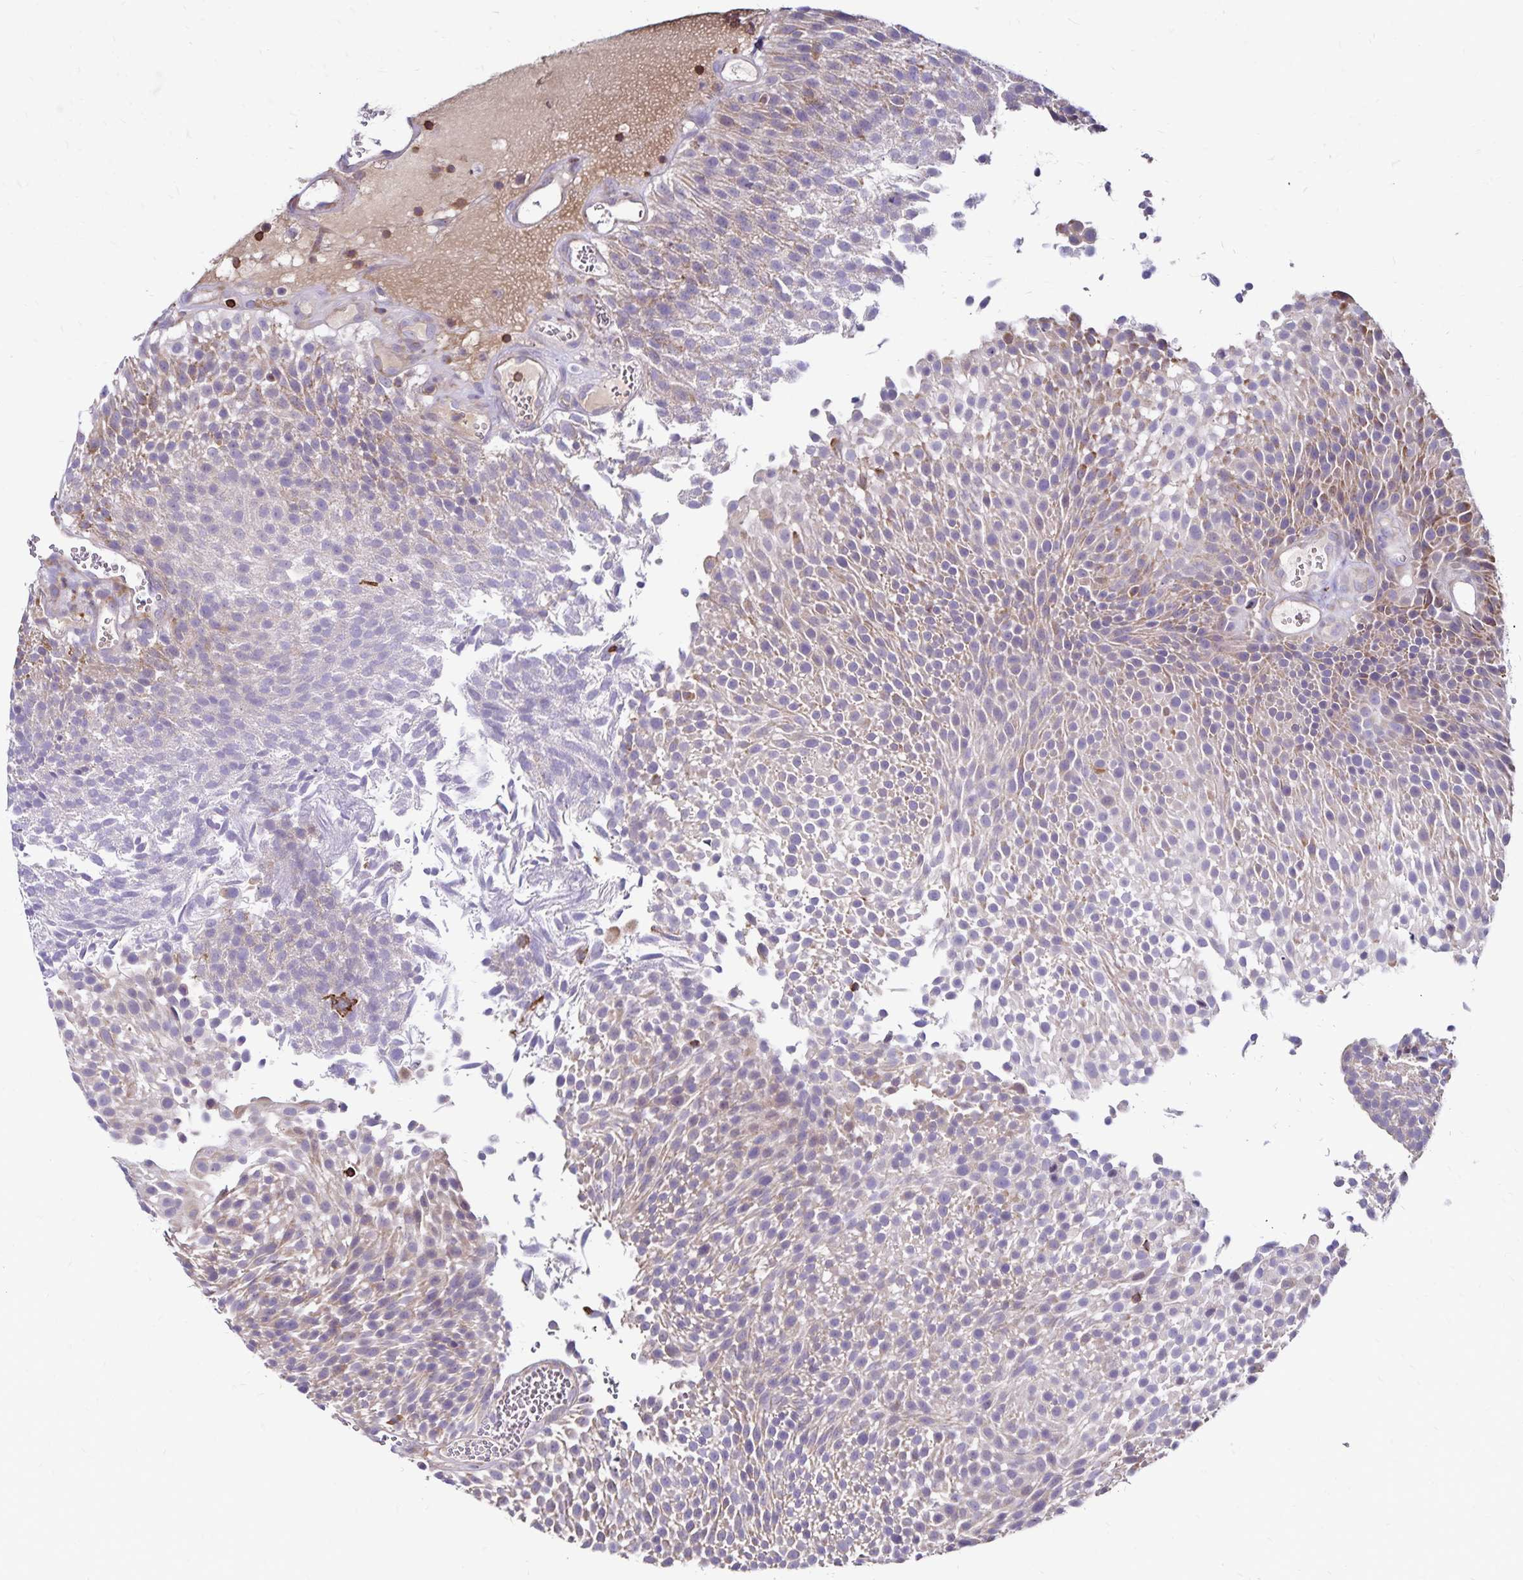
{"staining": {"intensity": "weak", "quantity": "<25%", "location": "cytoplasmic/membranous"}, "tissue": "urothelial cancer", "cell_type": "Tumor cells", "image_type": "cancer", "snomed": [{"axis": "morphology", "description": "Urothelial carcinoma, Low grade"}, {"axis": "topography", "description": "Urinary bladder"}], "caption": "This is an IHC photomicrograph of human urothelial cancer. There is no positivity in tumor cells.", "gene": "NAGPA", "patient": {"sex": "female", "age": 79}}